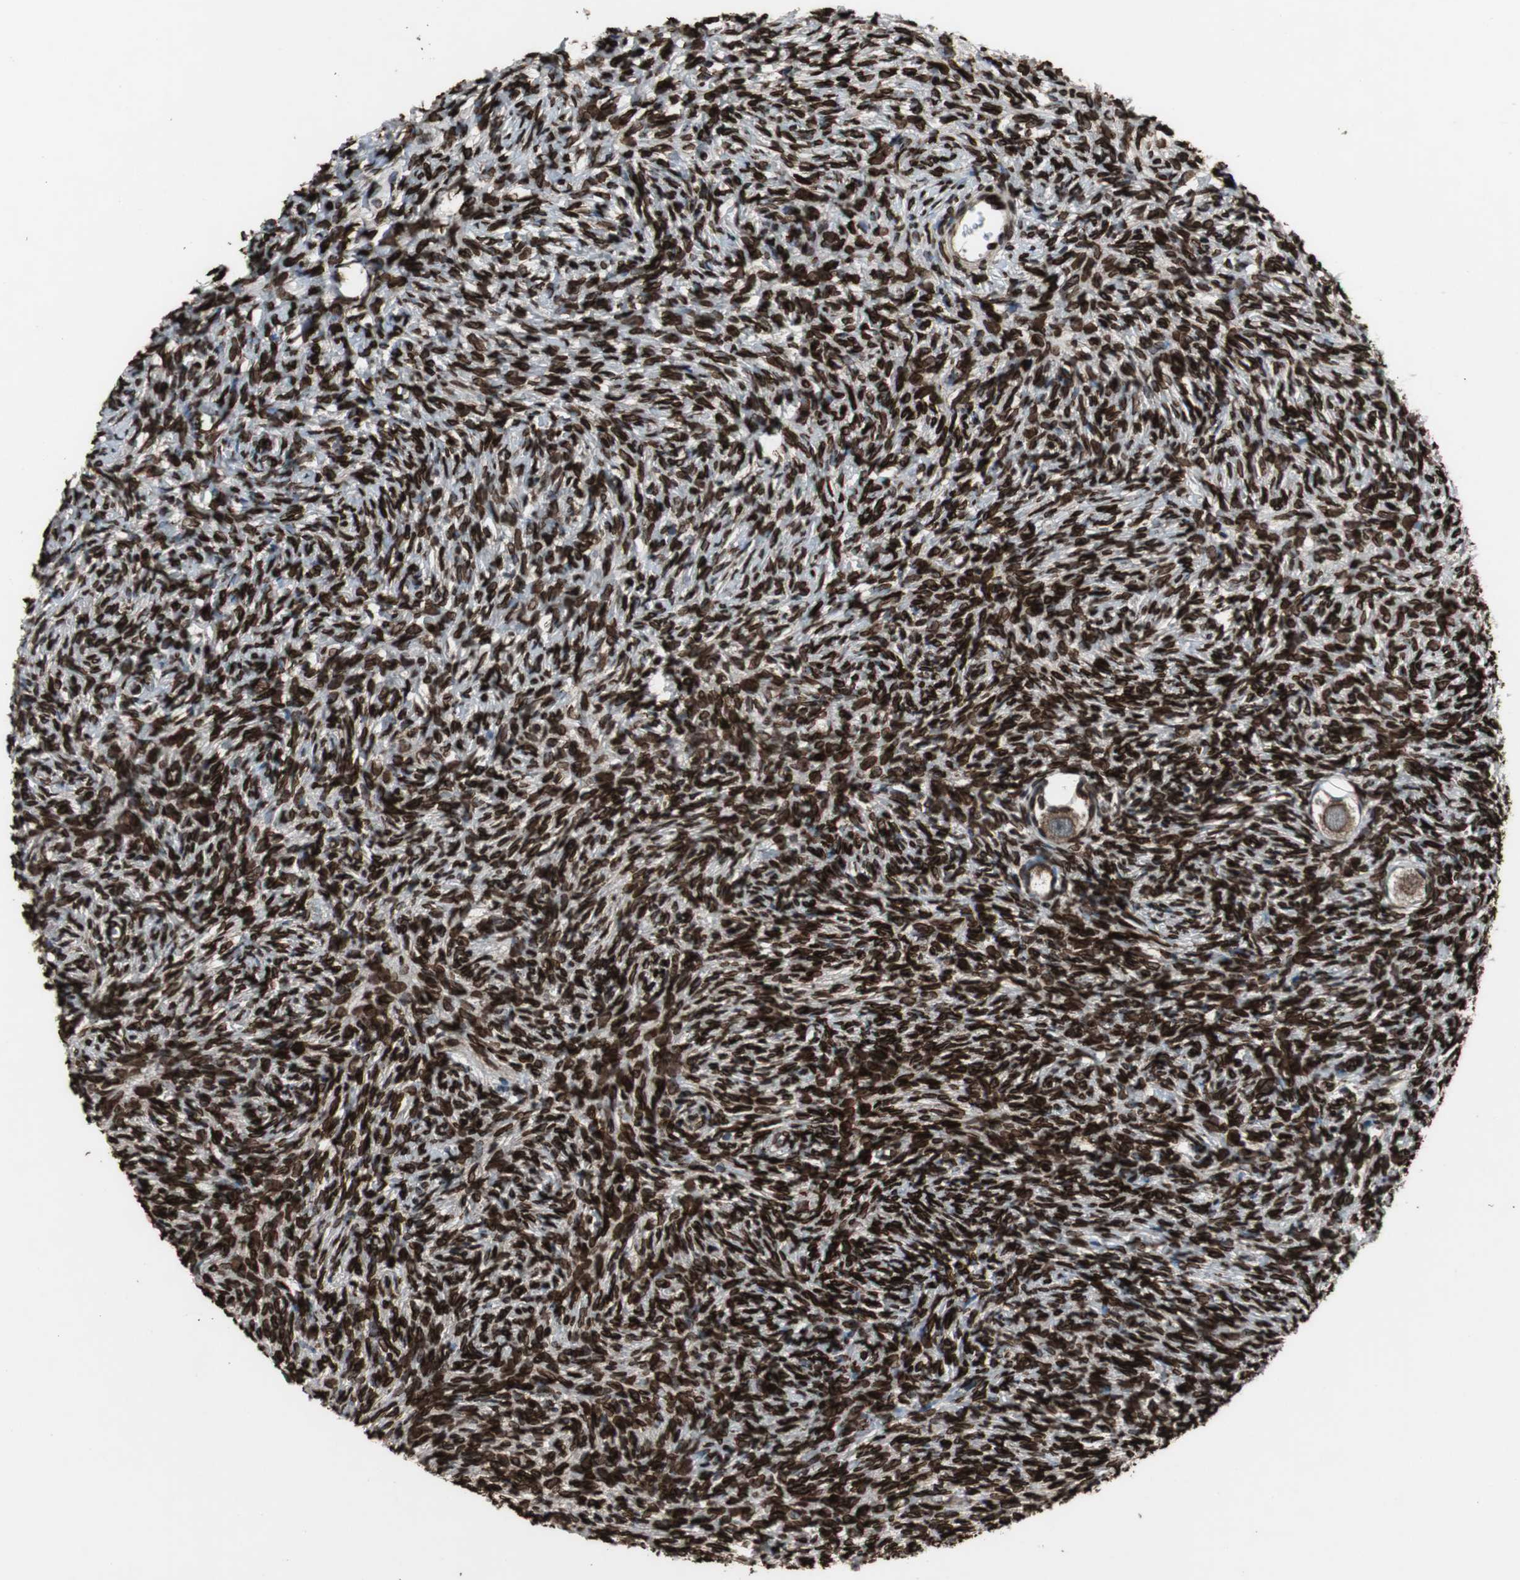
{"staining": {"intensity": "moderate", "quantity": ">75%", "location": "cytoplasmic/membranous,nuclear"}, "tissue": "ovary", "cell_type": "Follicle cells", "image_type": "normal", "snomed": [{"axis": "morphology", "description": "Normal tissue, NOS"}, {"axis": "topography", "description": "Ovary"}], "caption": "Normal ovary displays moderate cytoplasmic/membranous,nuclear staining in about >75% of follicle cells, visualized by immunohistochemistry.", "gene": "LMNA", "patient": {"sex": "female", "age": 35}}